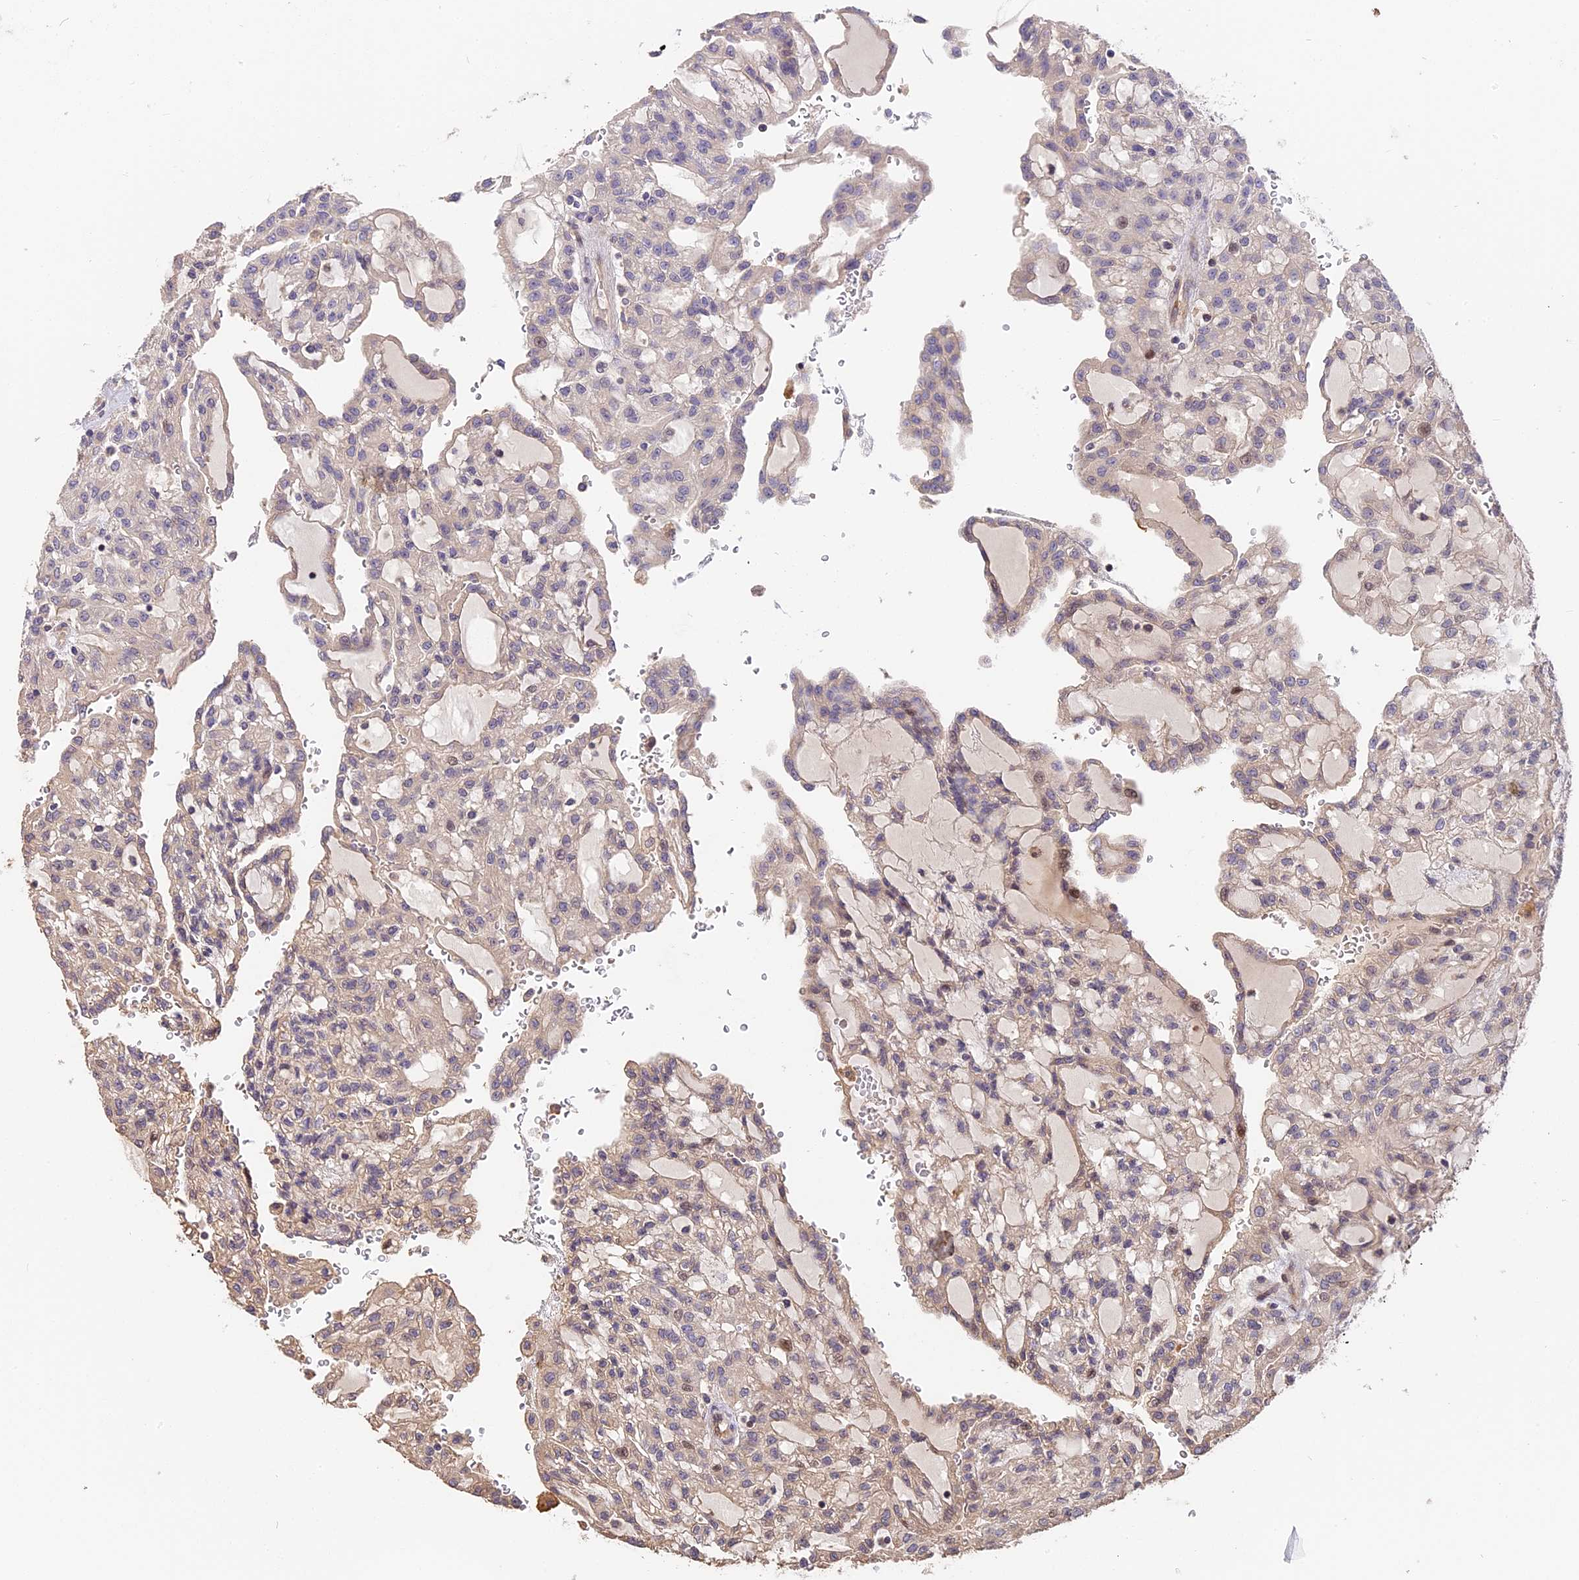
{"staining": {"intensity": "negative", "quantity": "none", "location": "none"}, "tissue": "renal cancer", "cell_type": "Tumor cells", "image_type": "cancer", "snomed": [{"axis": "morphology", "description": "Adenocarcinoma, NOS"}, {"axis": "topography", "description": "Kidney"}], "caption": "A high-resolution histopathology image shows immunohistochemistry (IHC) staining of renal cancer (adenocarcinoma), which shows no significant staining in tumor cells. Nuclei are stained in blue.", "gene": "ARHGAP17", "patient": {"sex": "male", "age": 63}}